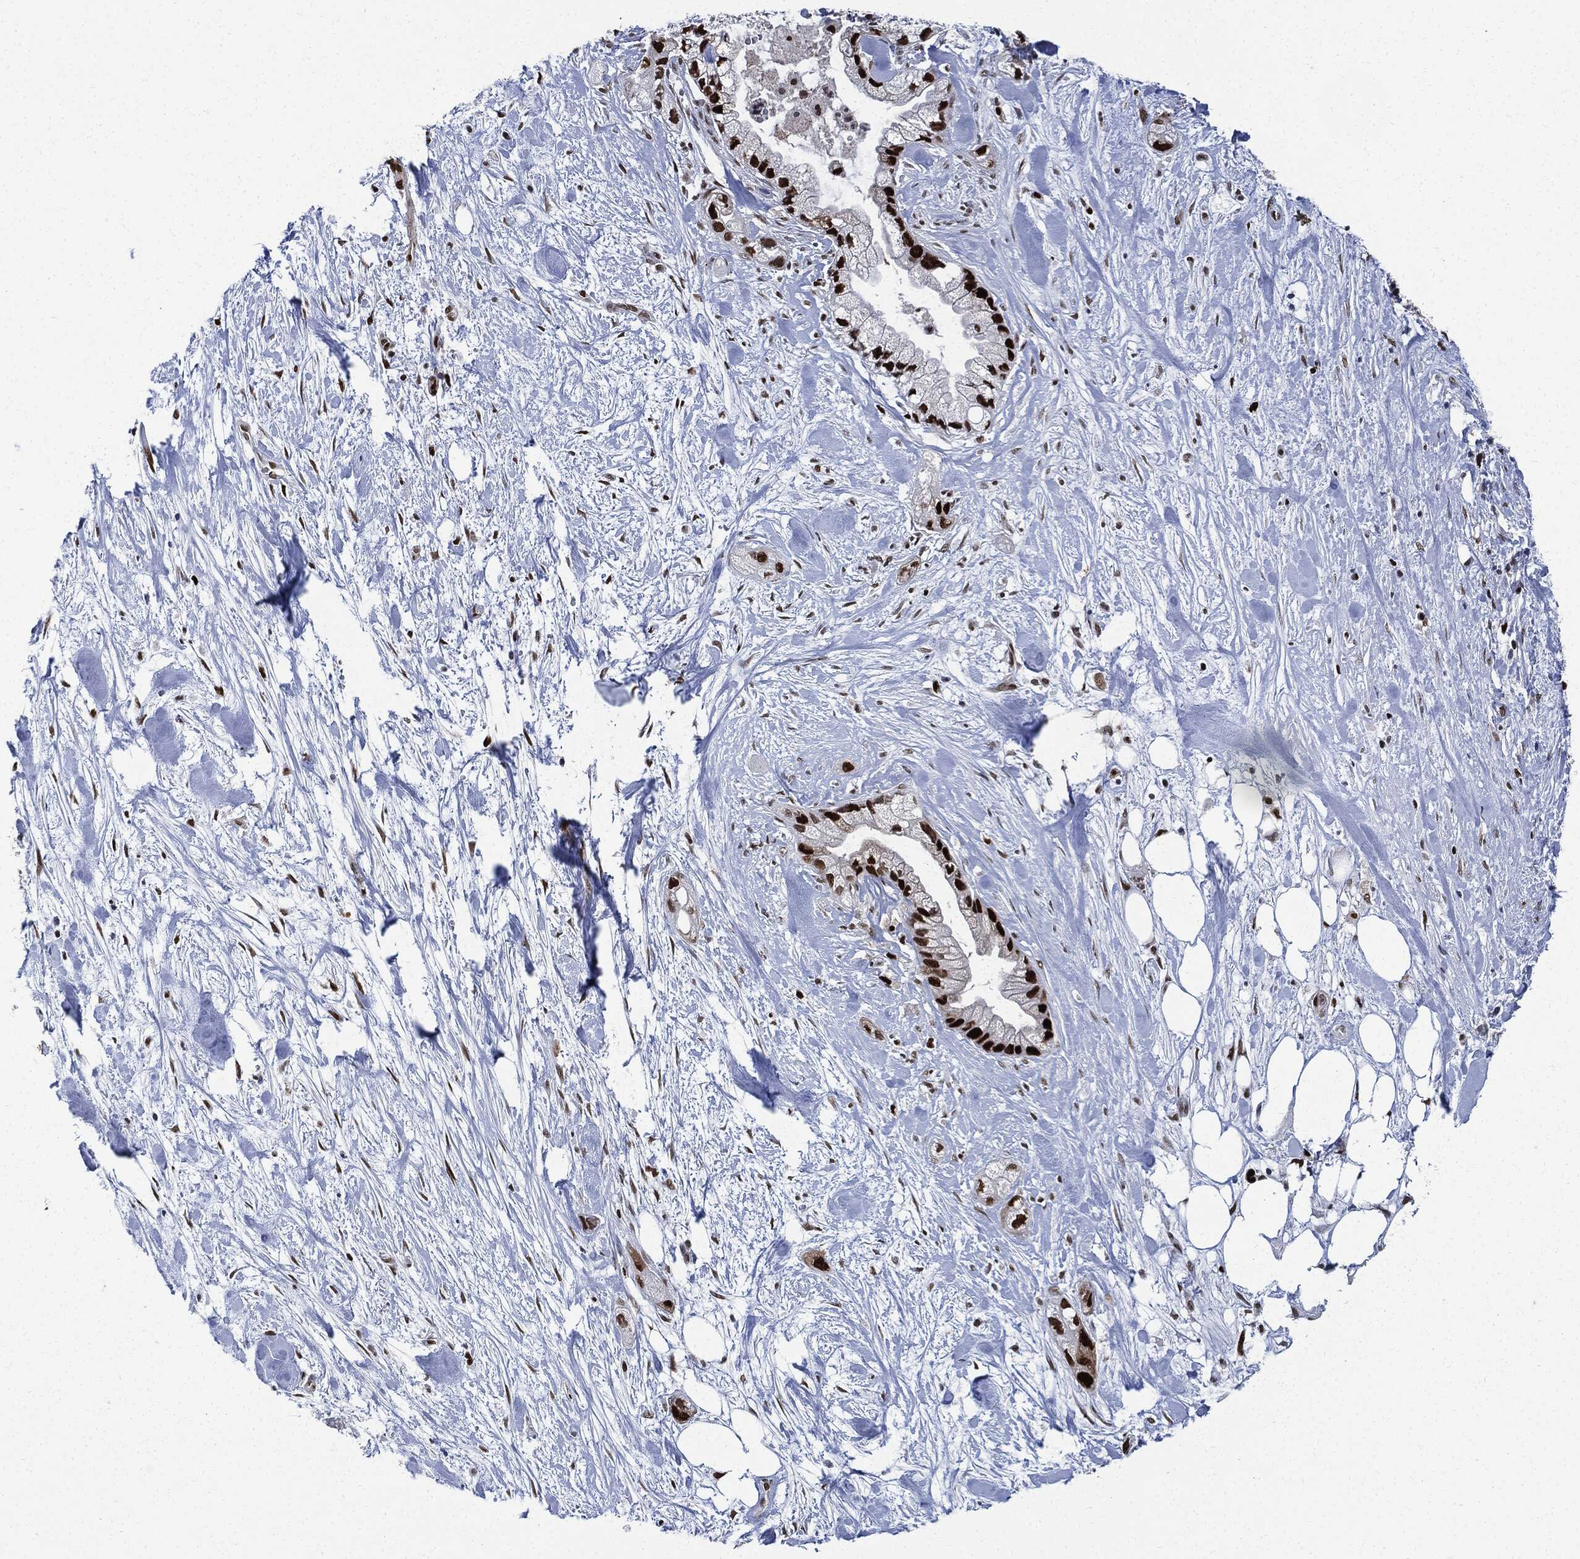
{"staining": {"intensity": "strong", "quantity": ">75%", "location": "nuclear"}, "tissue": "pancreatic cancer", "cell_type": "Tumor cells", "image_type": "cancer", "snomed": [{"axis": "morphology", "description": "Adenocarcinoma, NOS"}, {"axis": "topography", "description": "Pancreas"}], "caption": "IHC of pancreatic cancer (adenocarcinoma) exhibits high levels of strong nuclear positivity in about >75% of tumor cells.", "gene": "PCNA", "patient": {"sex": "male", "age": 44}}